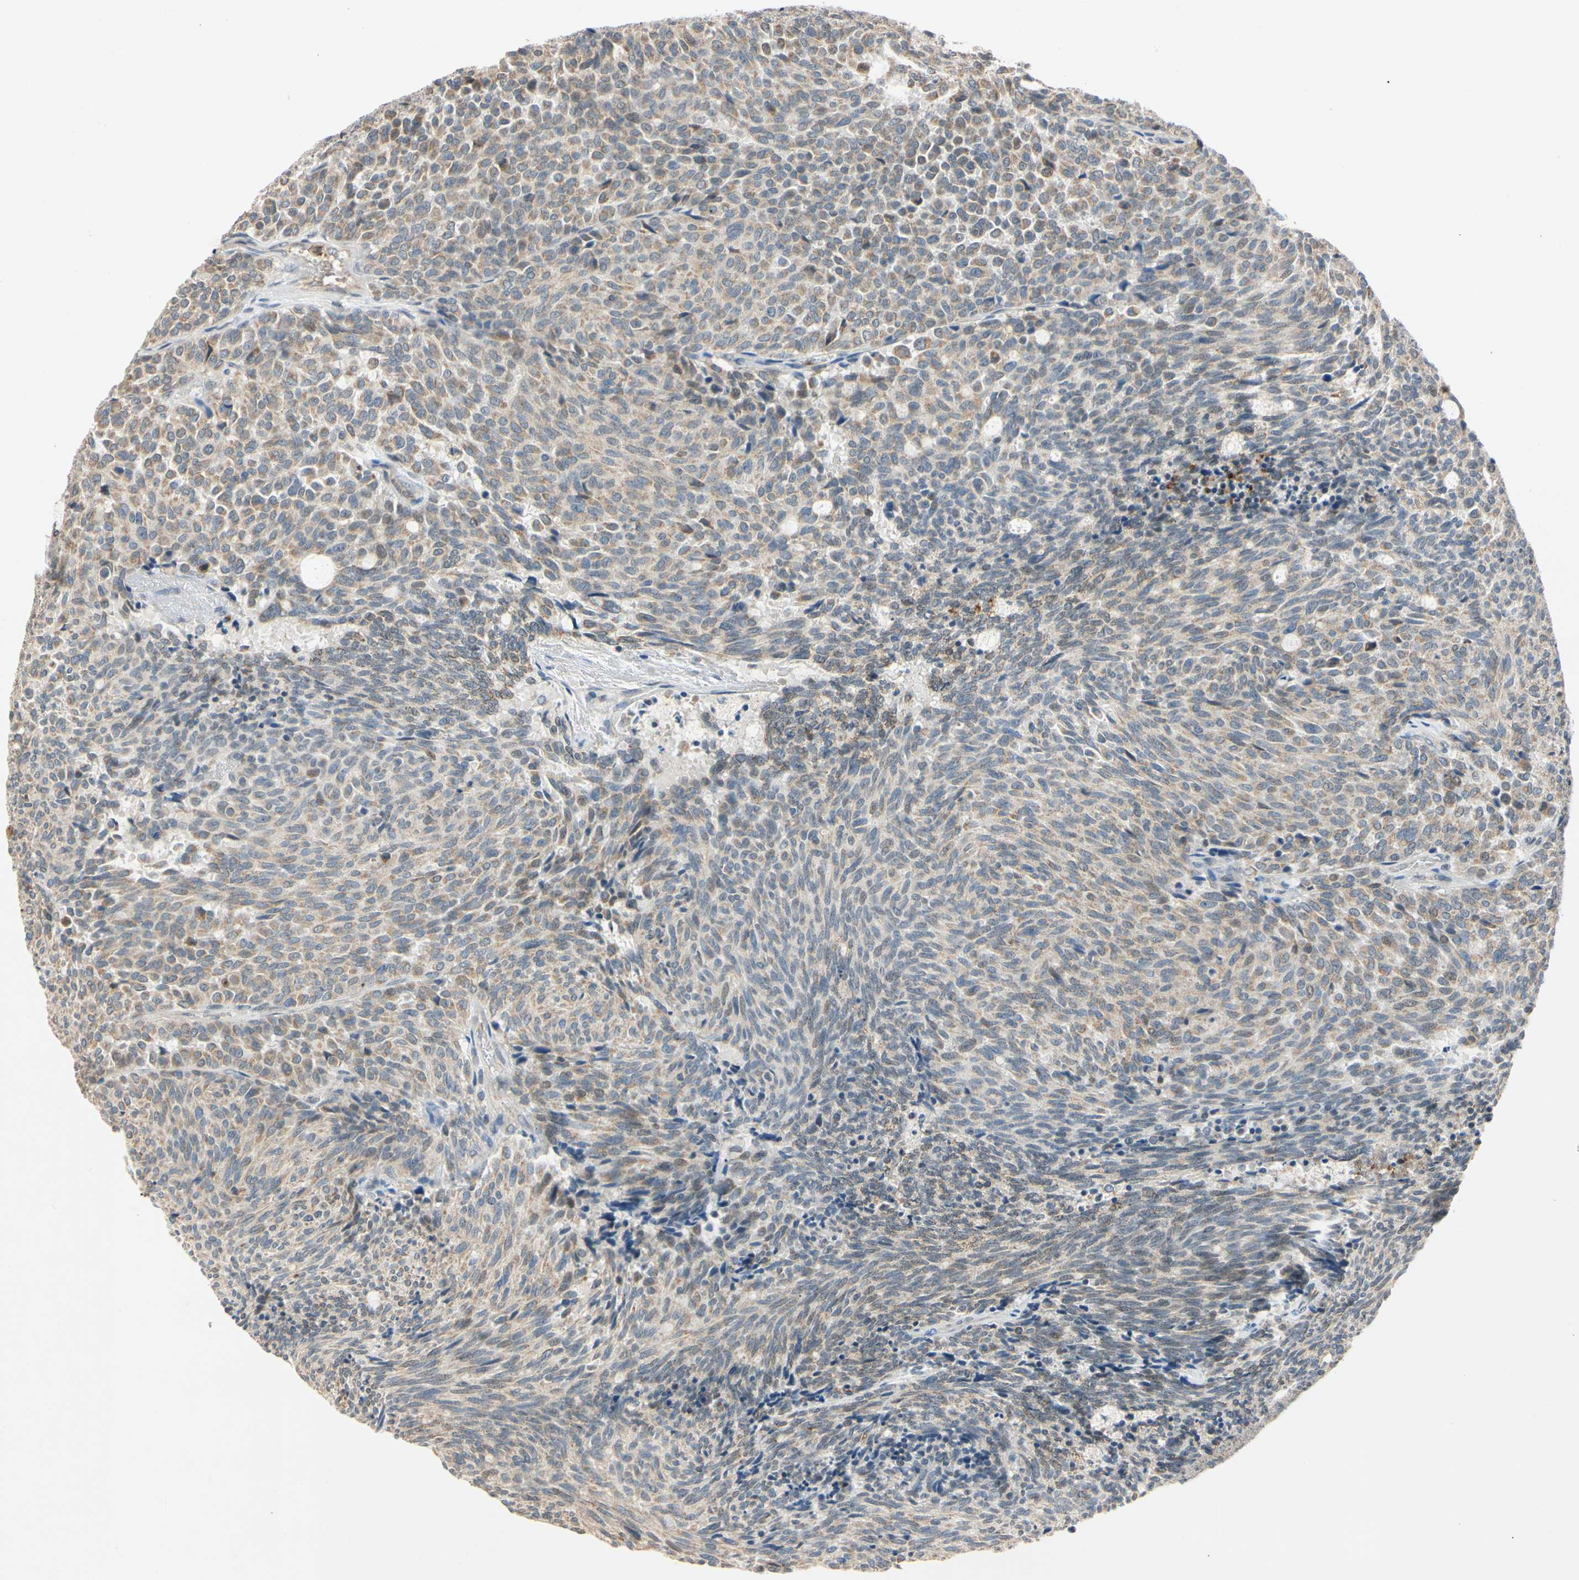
{"staining": {"intensity": "weak", "quantity": "25%-75%", "location": "cytoplasmic/membranous"}, "tissue": "carcinoid", "cell_type": "Tumor cells", "image_type": "cancer", "snomed": [{"axis": "morphology", "description": "Carcinoid, malignant, NOS"}, {"axis": "topography", "description": "Pancreas"}], "caption": "Immunohistochemical staining of human malignant carcinoid displays low levels of weak cytoplasmic/membranous expression in about 25%-75% of tumor cells.", "gene": "RIOX2", "patient": {"sex": "female", "age": 54}}